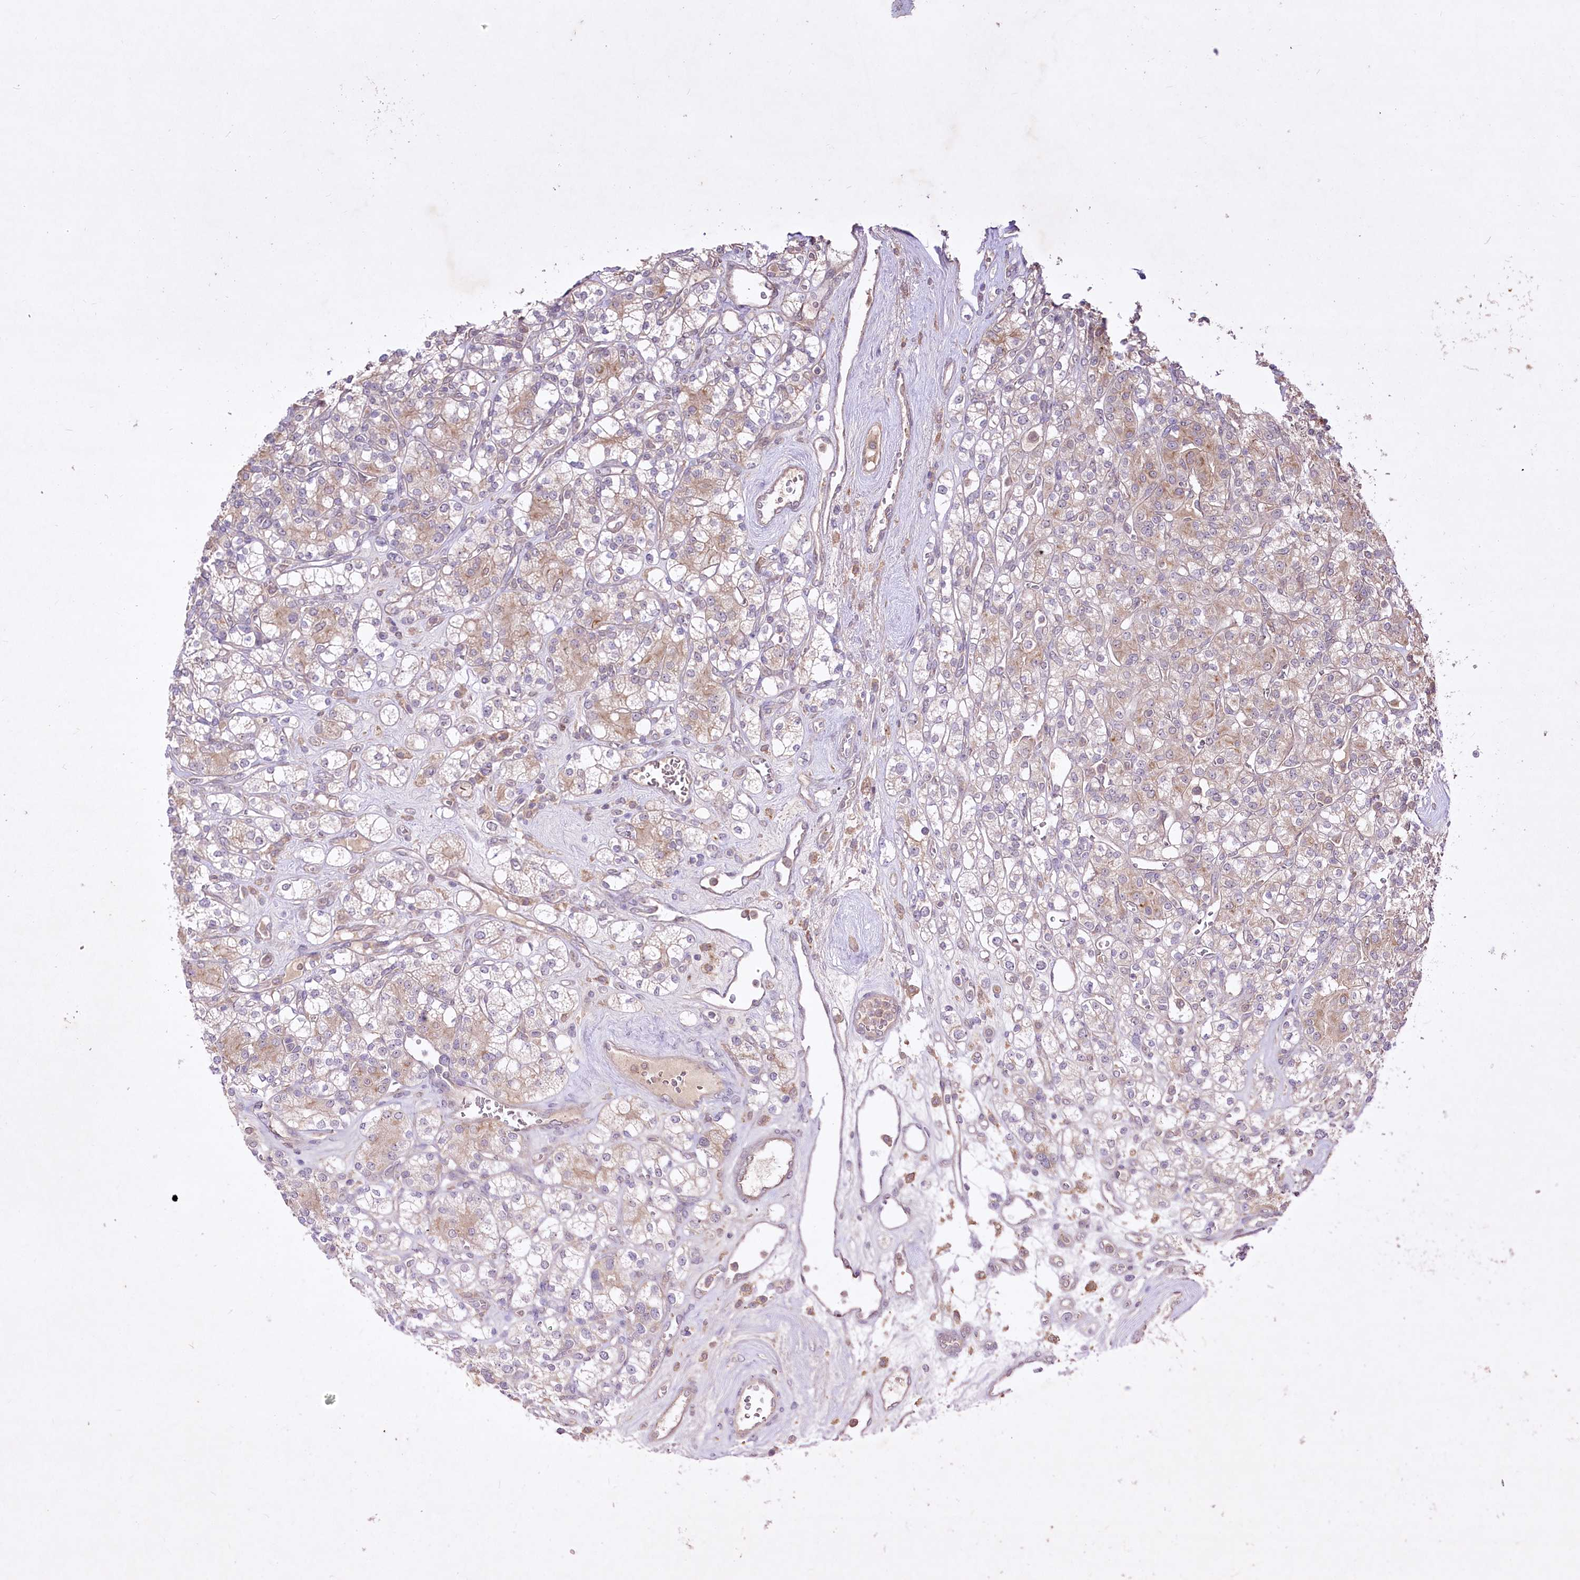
{"staining": {"intensity": "weak", "quantity": "25%-75%", "location": "cytoplasmic/membranous"}, "tissue": "renal cancer", "cell_type": "Tumor cells", "image_type": "cancer", "snomed": [{"axis": "morphology", "description": "Adenocarcinoma, NOS"}, {"axis": "topography", "description": "Kidney"}], "caption": "The image exhibits immunohistochemical staining of renal adenocarcinoma. There is weak cytoplasmic/membranous expression is identified in approximately 25%-75% of tumor cells.", "gene": "HELT", "patient": {"sex": "male", "age": 77}}